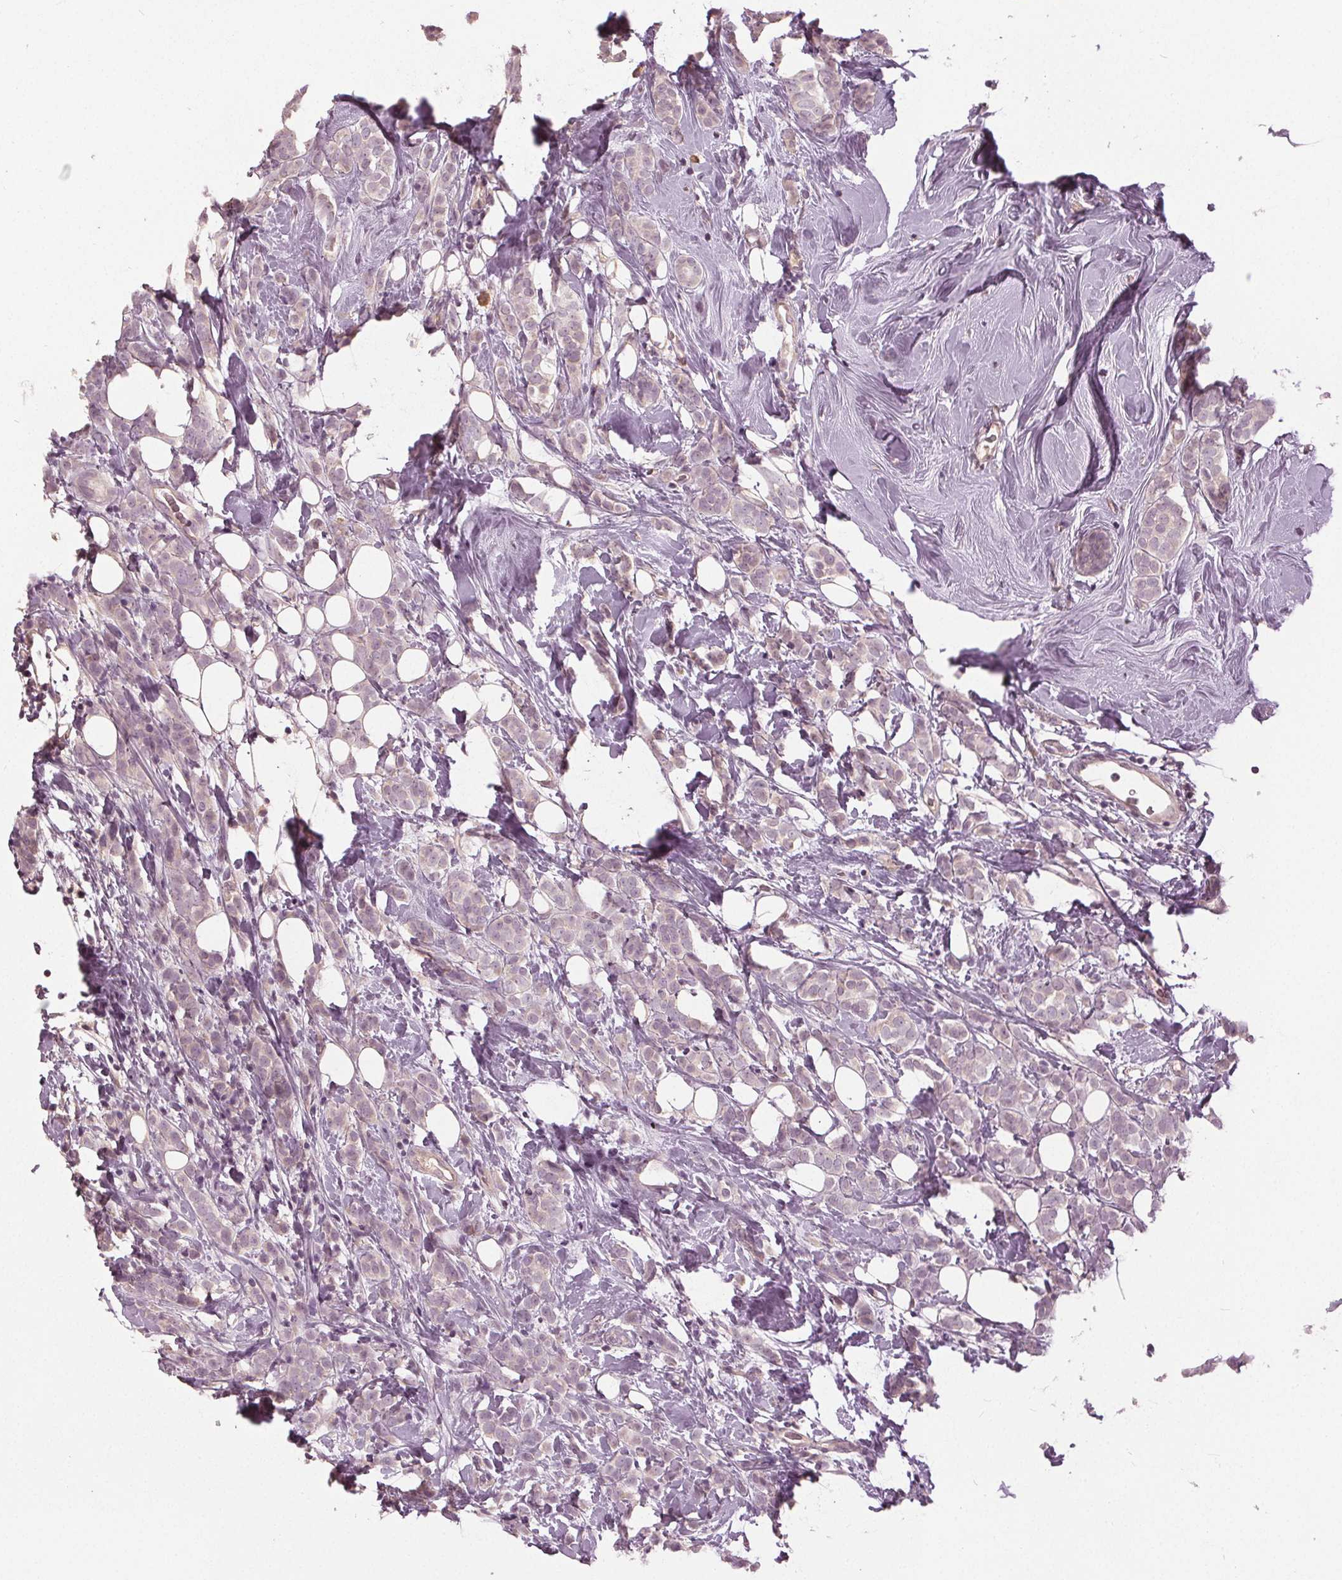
{"staining": {"intensity": "negative", "quantity": "none", "location": "none"}, "tissue": "breast cancer", "cell_type": "Tumor cells", "image_type": "cancer", "snomed": [{"axis": "morphology", "description": "Lobular carcinoma"}, {"axis": "topography", "description": "Breast"}], "caption": "Immunohistochemical staining of breast lobular carcinoma demonstrates no significant staining in tumor cells. Nuclei are stained in blue.", "gene": "KLK13", "patient": {"sex": "female", "age": 49}}